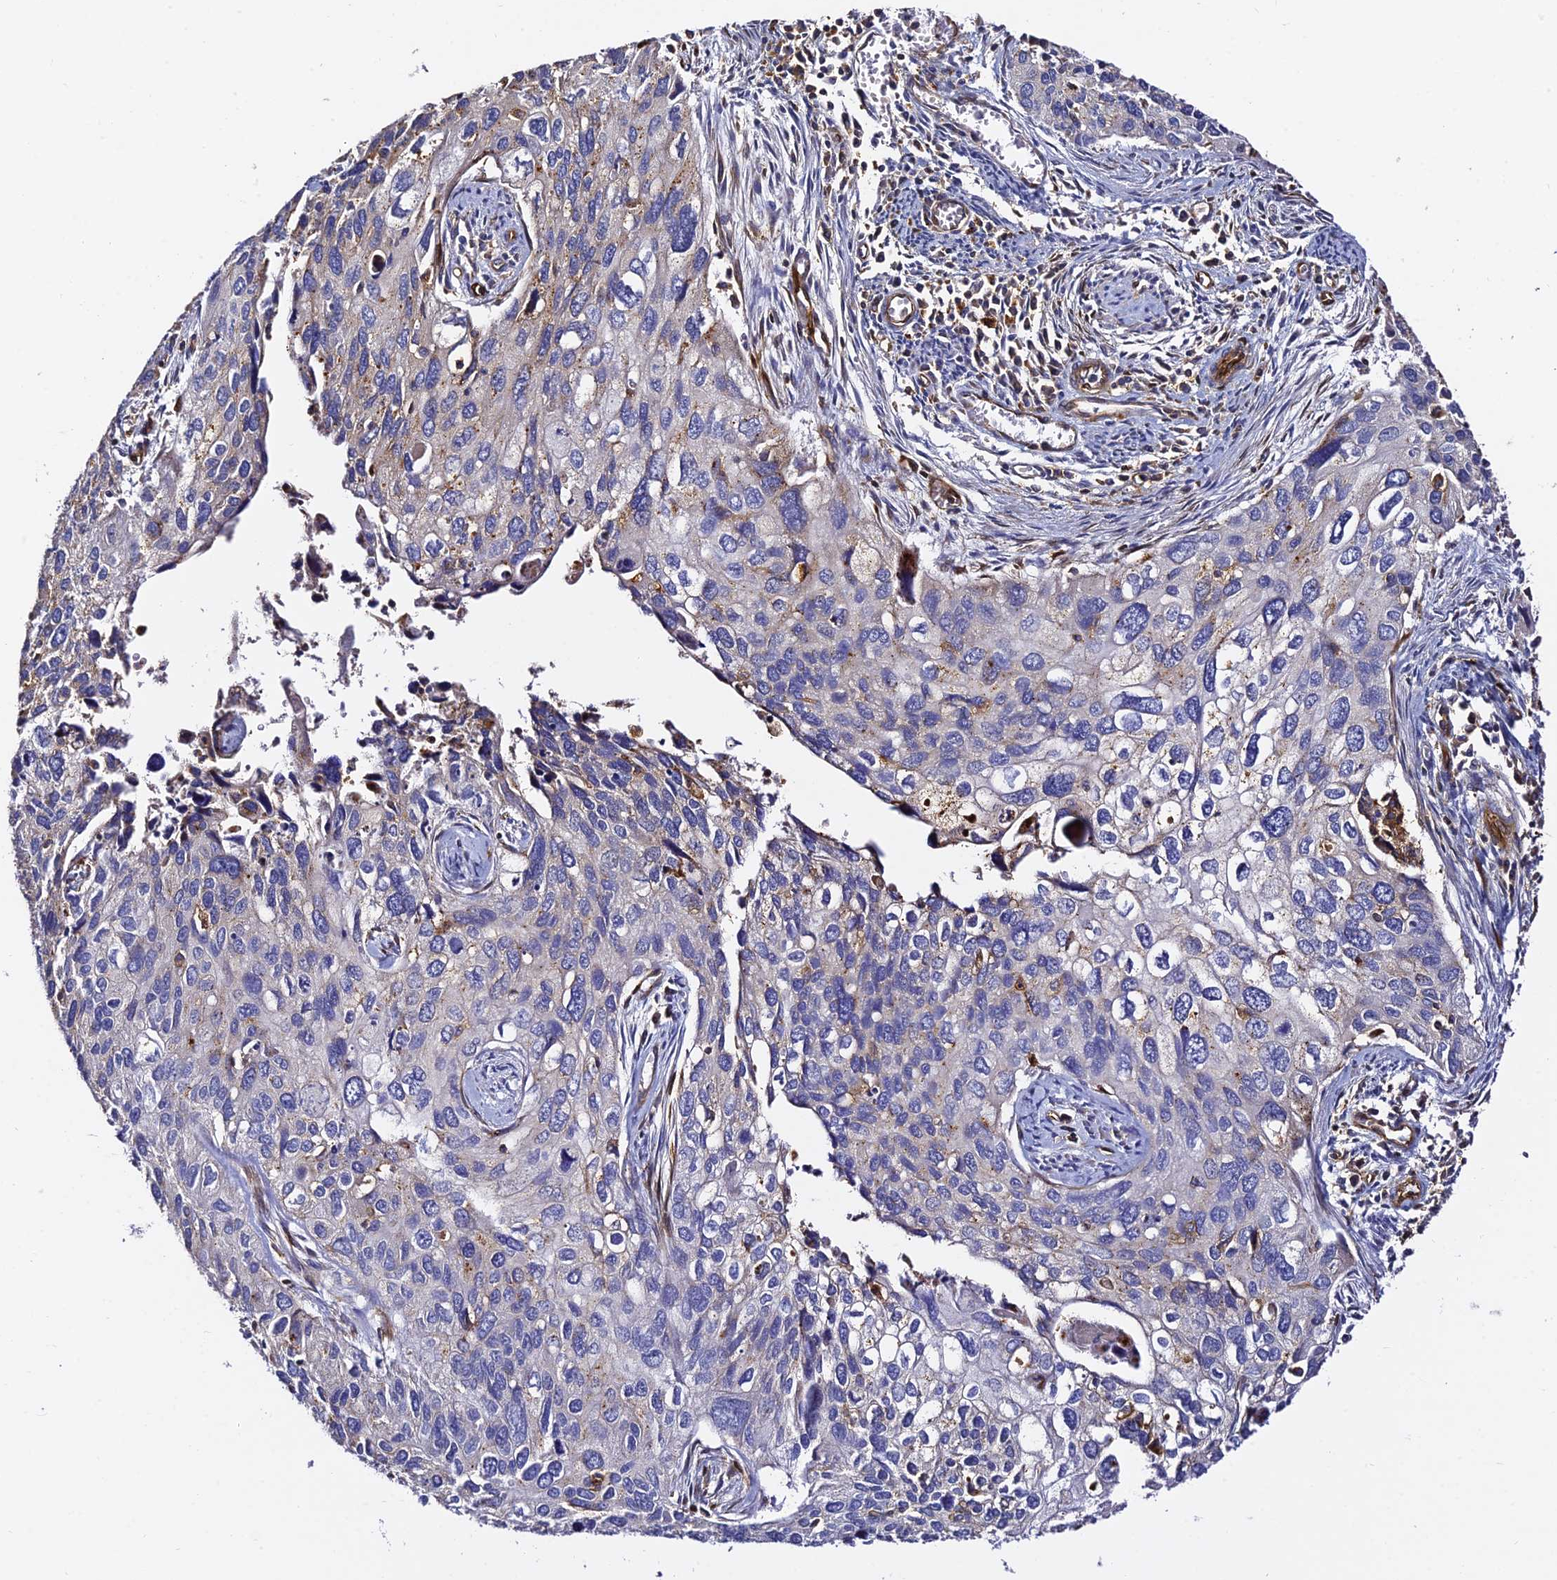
{"staining": {"intensity": "weak", "quantity": "<25%", "location": "cytoplasmic/membranous"}, "tissue": "cervical cancer", "cell_type": "Tumor cells", "image_type": "cancer", "snomed": [{"axis": "morphology", "description": "Squamous cell carcinoma, NOS"}, {"axis": "topography", "description": "Cervix"}], "caption": "Cervical squamous cell carcinoma stained for a protein using immunohistochemistry (IHC) reveals no positivity tumor cells.", "gene": "TRPV2", "patient": {"sex": "female", "age": 55}}